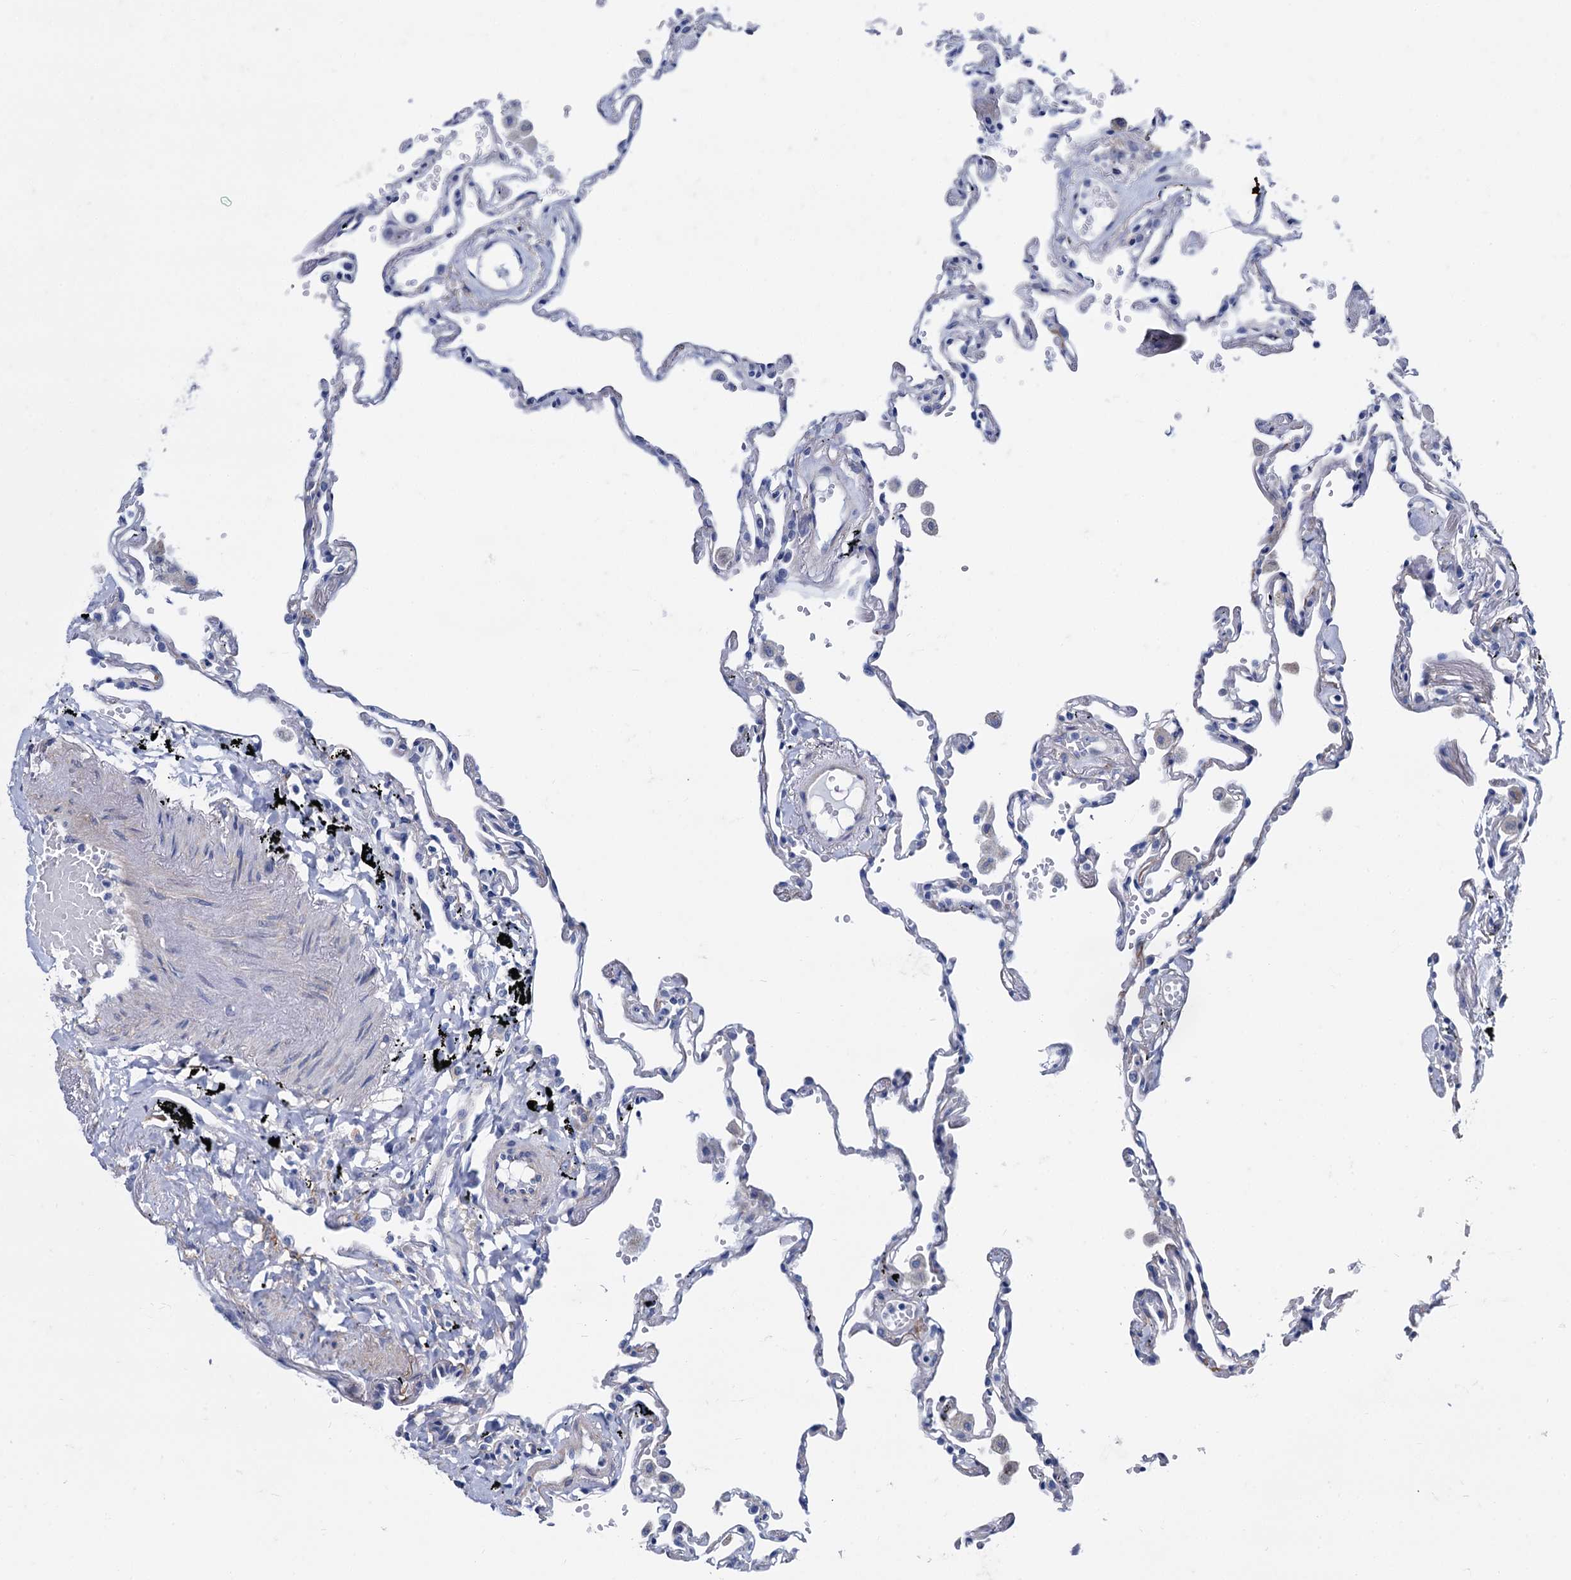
{"staining": {"intensity": "negative", "quantity": "none", "location": "none"}, "tissue": "lung", "cell_type": "Alveolar cells", "image_type": "normal", "snomed": [{"axis": "morphology", "description": "Normal tissue, NOS"}, {"axis": "topography", "description": "Lung"}], "caption": "DAB immunohistochemical staining of unremarkable lung displays no significant staining in alveolar cells. The staining was performed using DAB (3,3'-diaminobenzidine) to visualize the protein expression in brown, while the nuclei were stained in blue with hematoxylin (Magnification: 20x).", "gene": "FOXR2", "patient": {"sex": "female", "age": 67}}